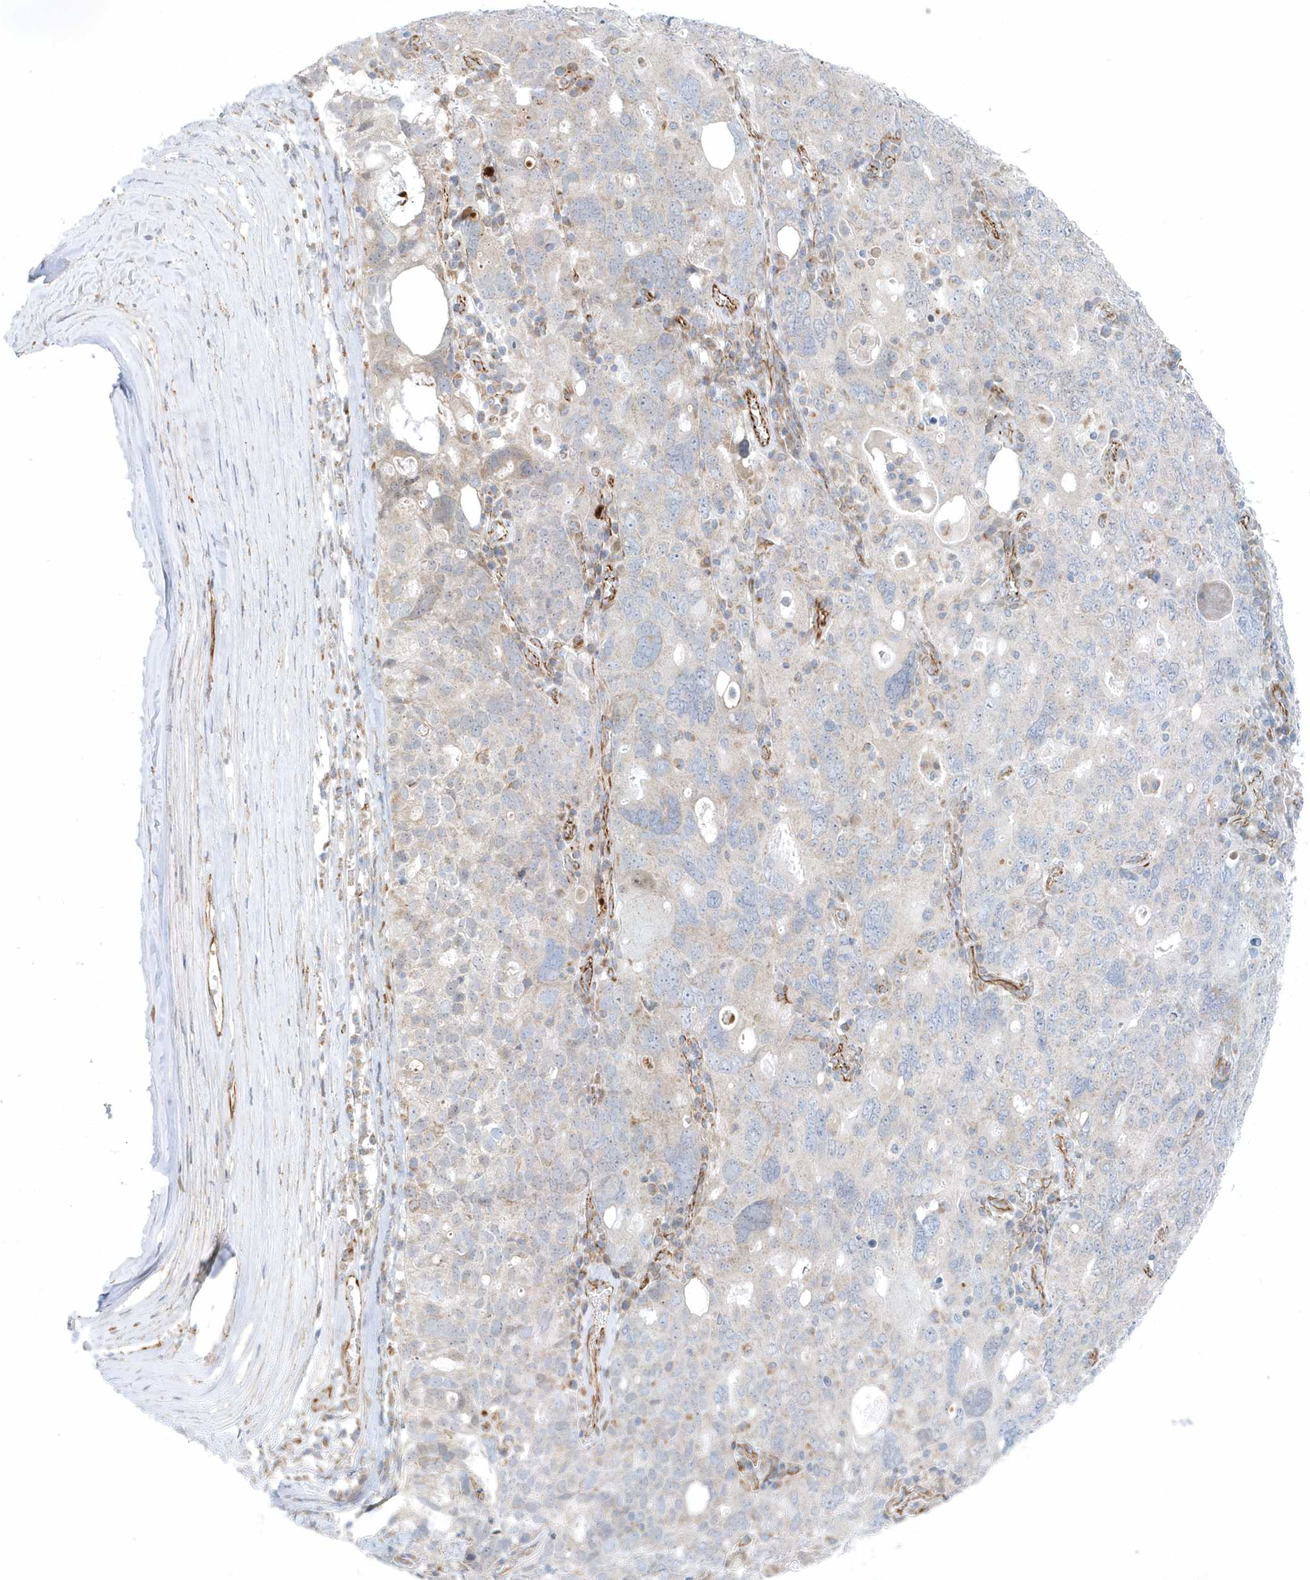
{"staining": {"intensity": "negative", "quantity": "none", "location": "none"}, "tissue": "ovarian cancer", "cell_type": "Tumor cells", "image_type": "cancer", "snomed": [{"axis": "morphology", "description": "Carcinoma, endometroid"}, {"axis": "topography", "description": "Ovary"}], "caption": "Ovarian cancer (endometroid carcinoma) was stained to show a protein in brown. There is no significant positivity in tumor cells. The staining is performed using DAB brown chromogen with nuclei counter-stained in using hematoxylin.", "gene": "GPR152", "patient": {"sex": "female", "age": 62}}